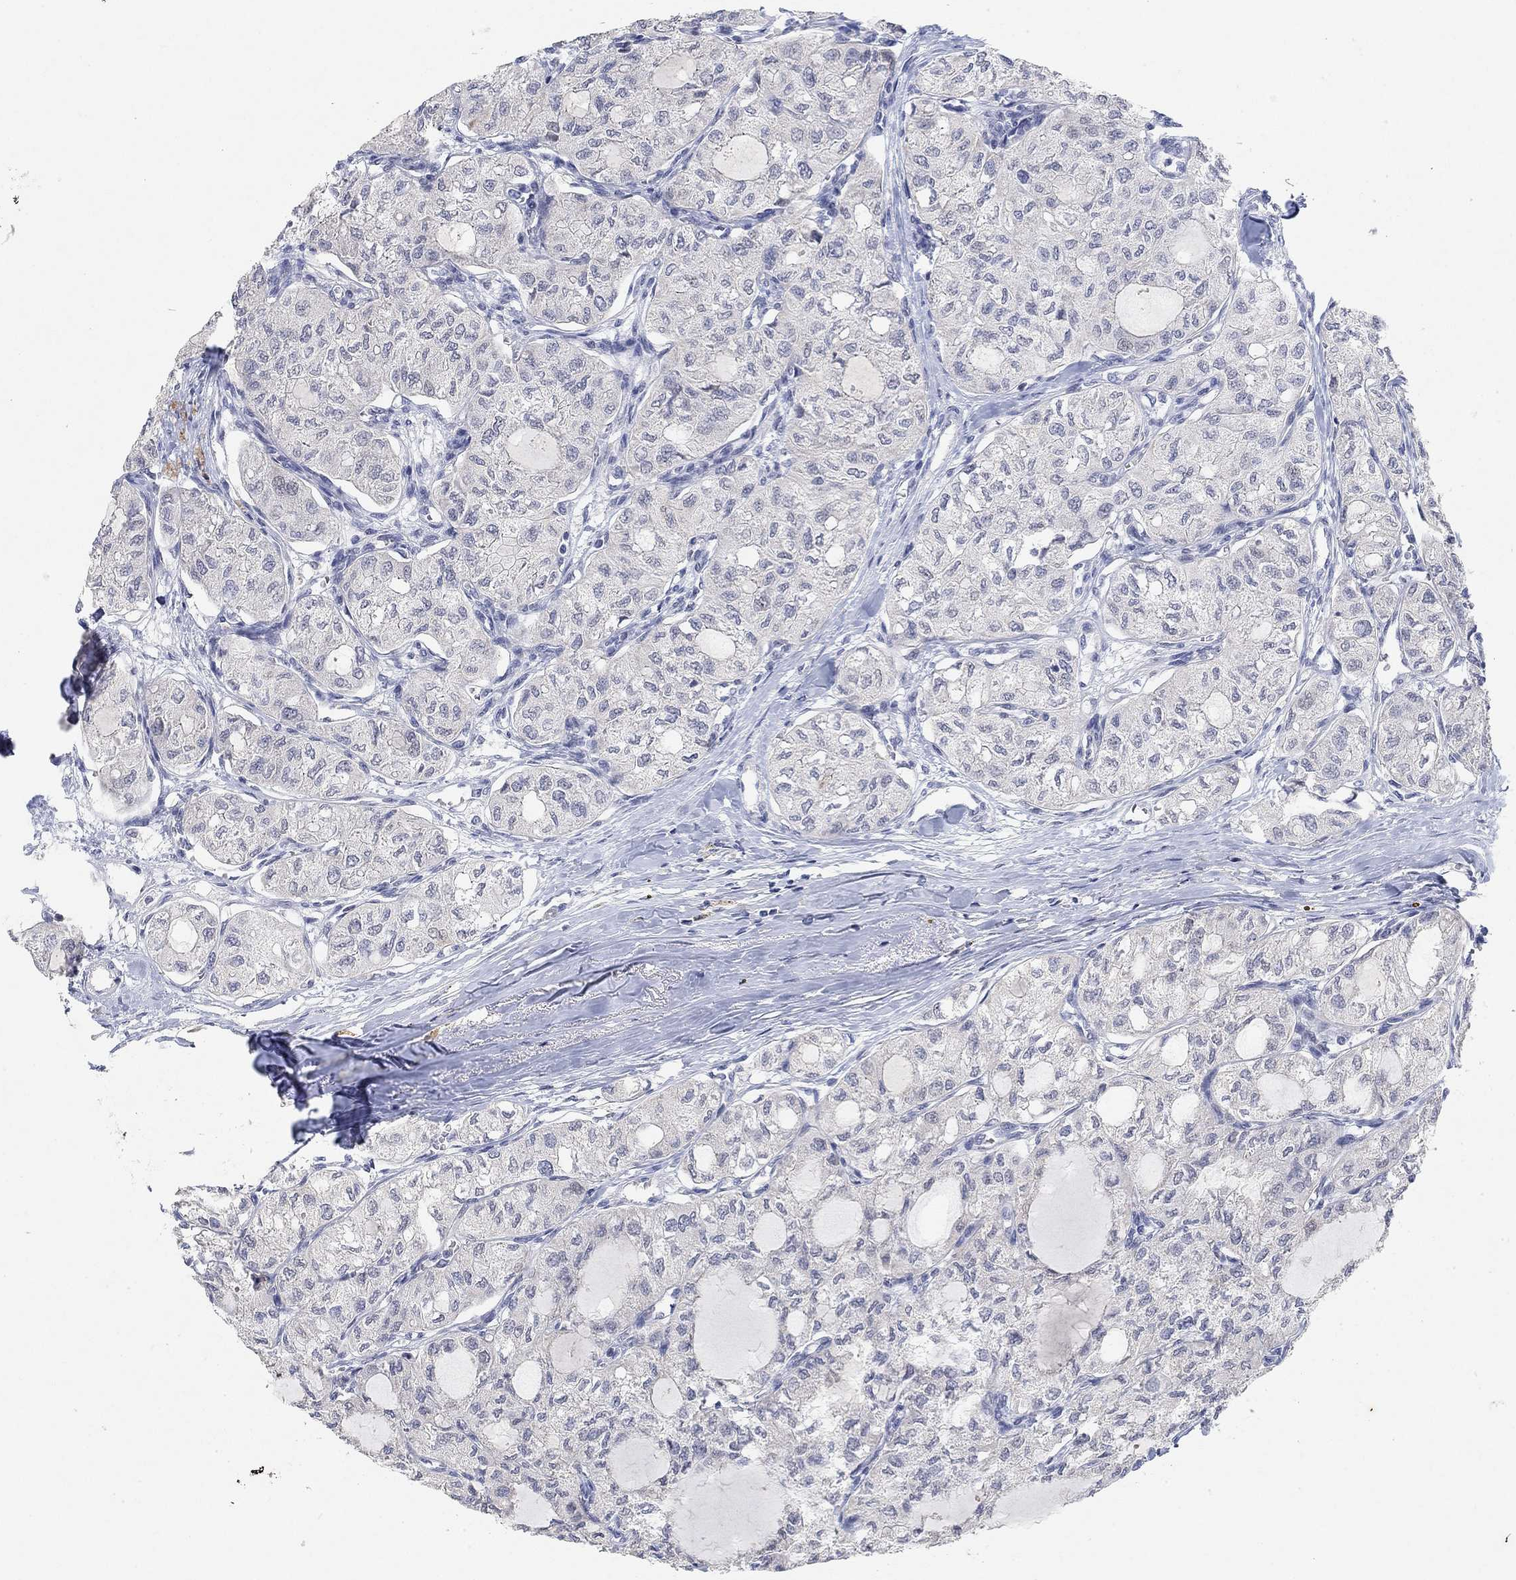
{"staining": {"intensity": "negative", "quantity": "none", "location": "none"}, "tissue": "thyroid cancer", "cell_type": "Tumor cells", "image_type": "cancer", "snomed": [{"axis": "morphology", "description": "Follicular adenoma carcinoma, NOS"}, {"axis": "topography", "description": "Thyroid gland"}], "caption": "Human thyroid follicular adenoma carcinoma stained for a protein using immunohistochemistry (IHC) reveals no positivity in tumor cells.", "gene": "VAT1L", "patient": {"sex": "male", "age": 75}}